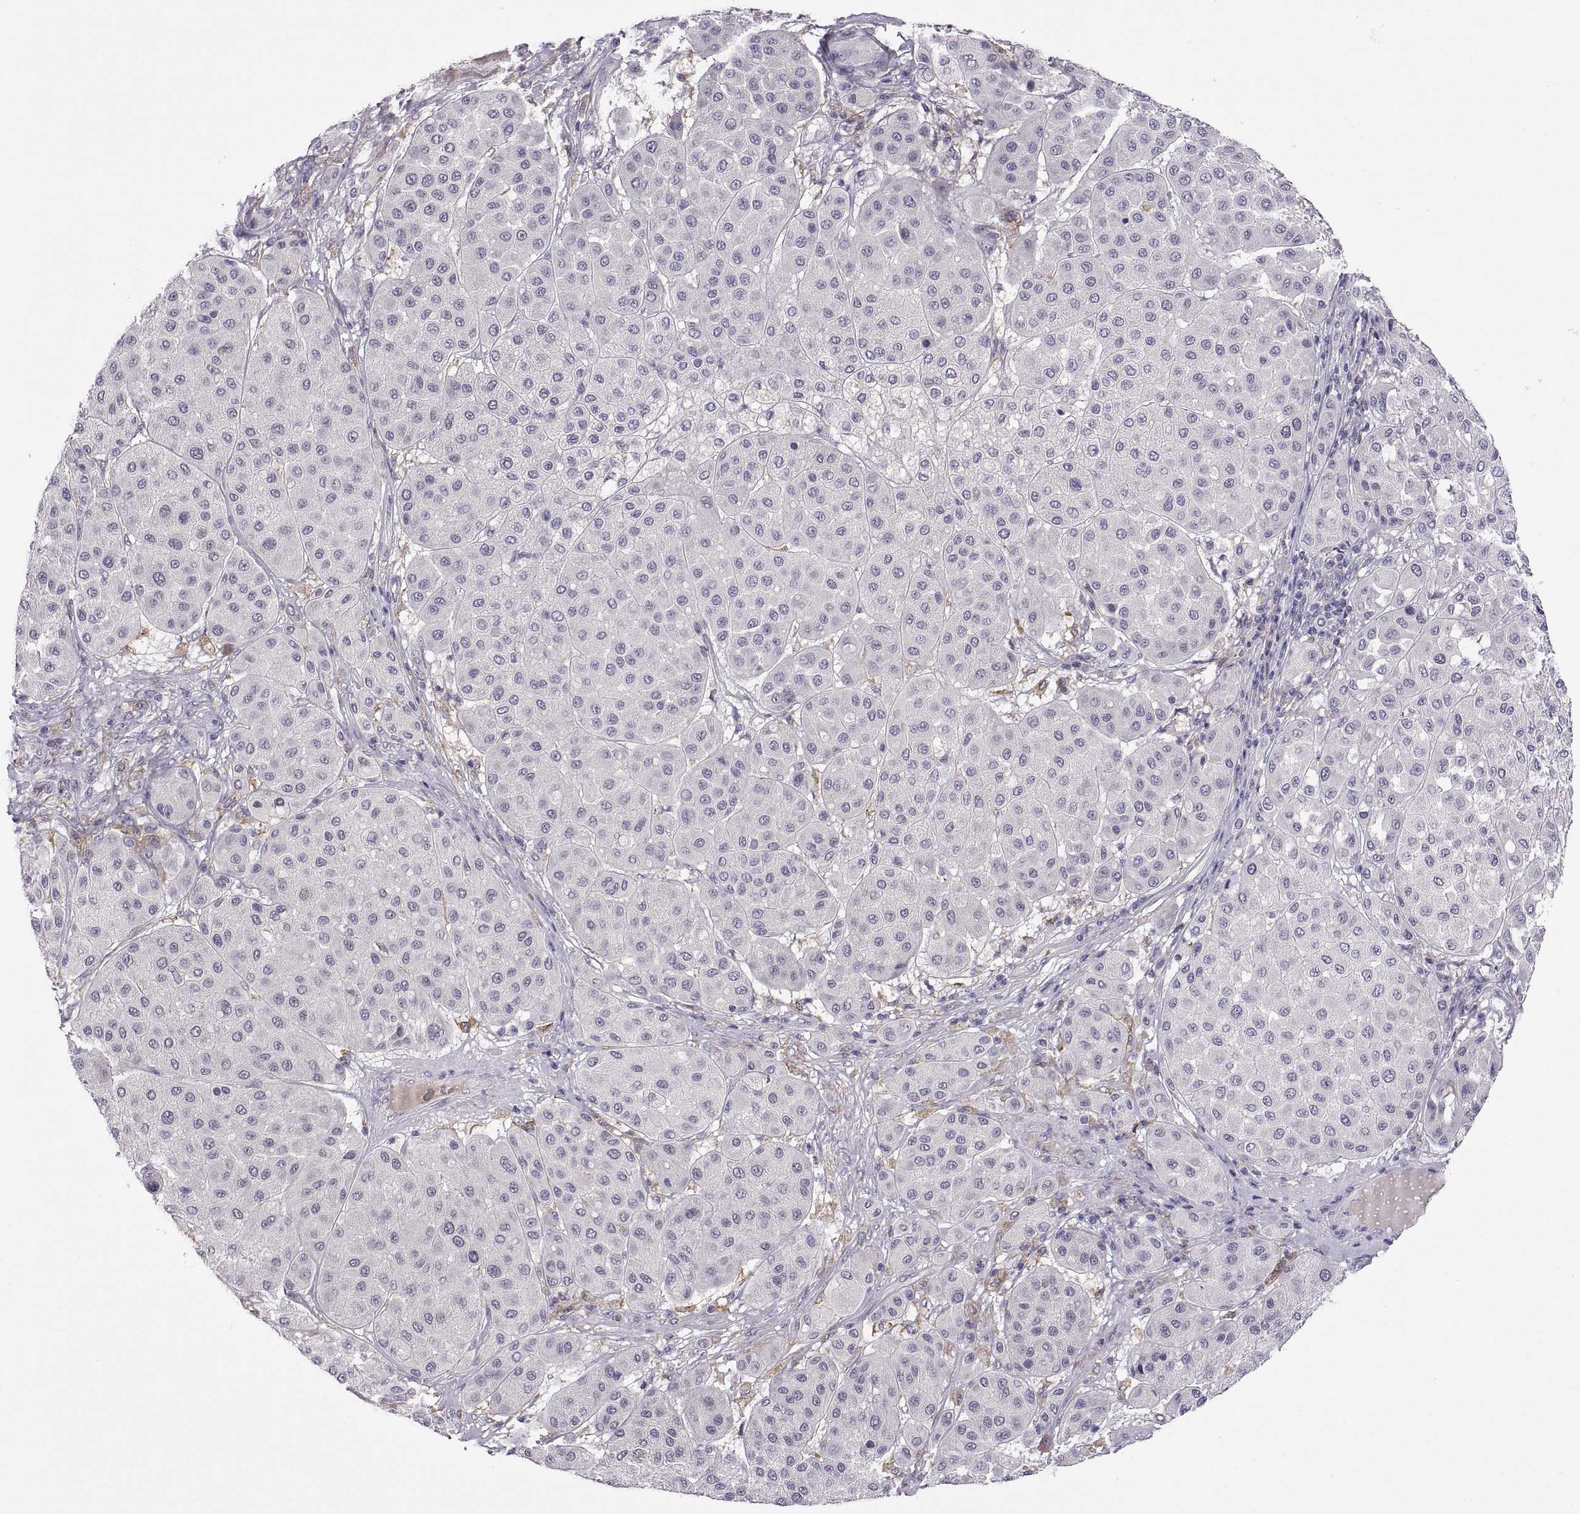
{"staining": {"intensity": "negative", "quantity": "none", "location": "none"}, "tissue": "melanoma", "cell_type": "Tumor cells", "image_type": "cancer", "snomed": [{"axis": "morphology", "description": "Malignant melanoma, Metastatic site"}, {"axis": "topography", "description": "Smooth muscle"}], "caption": "Tumor cells show no significant expression in malignant melanoma (metastatic site).", "gene": "MEIOC", "patient": {"sex": "male", "age": 41}}